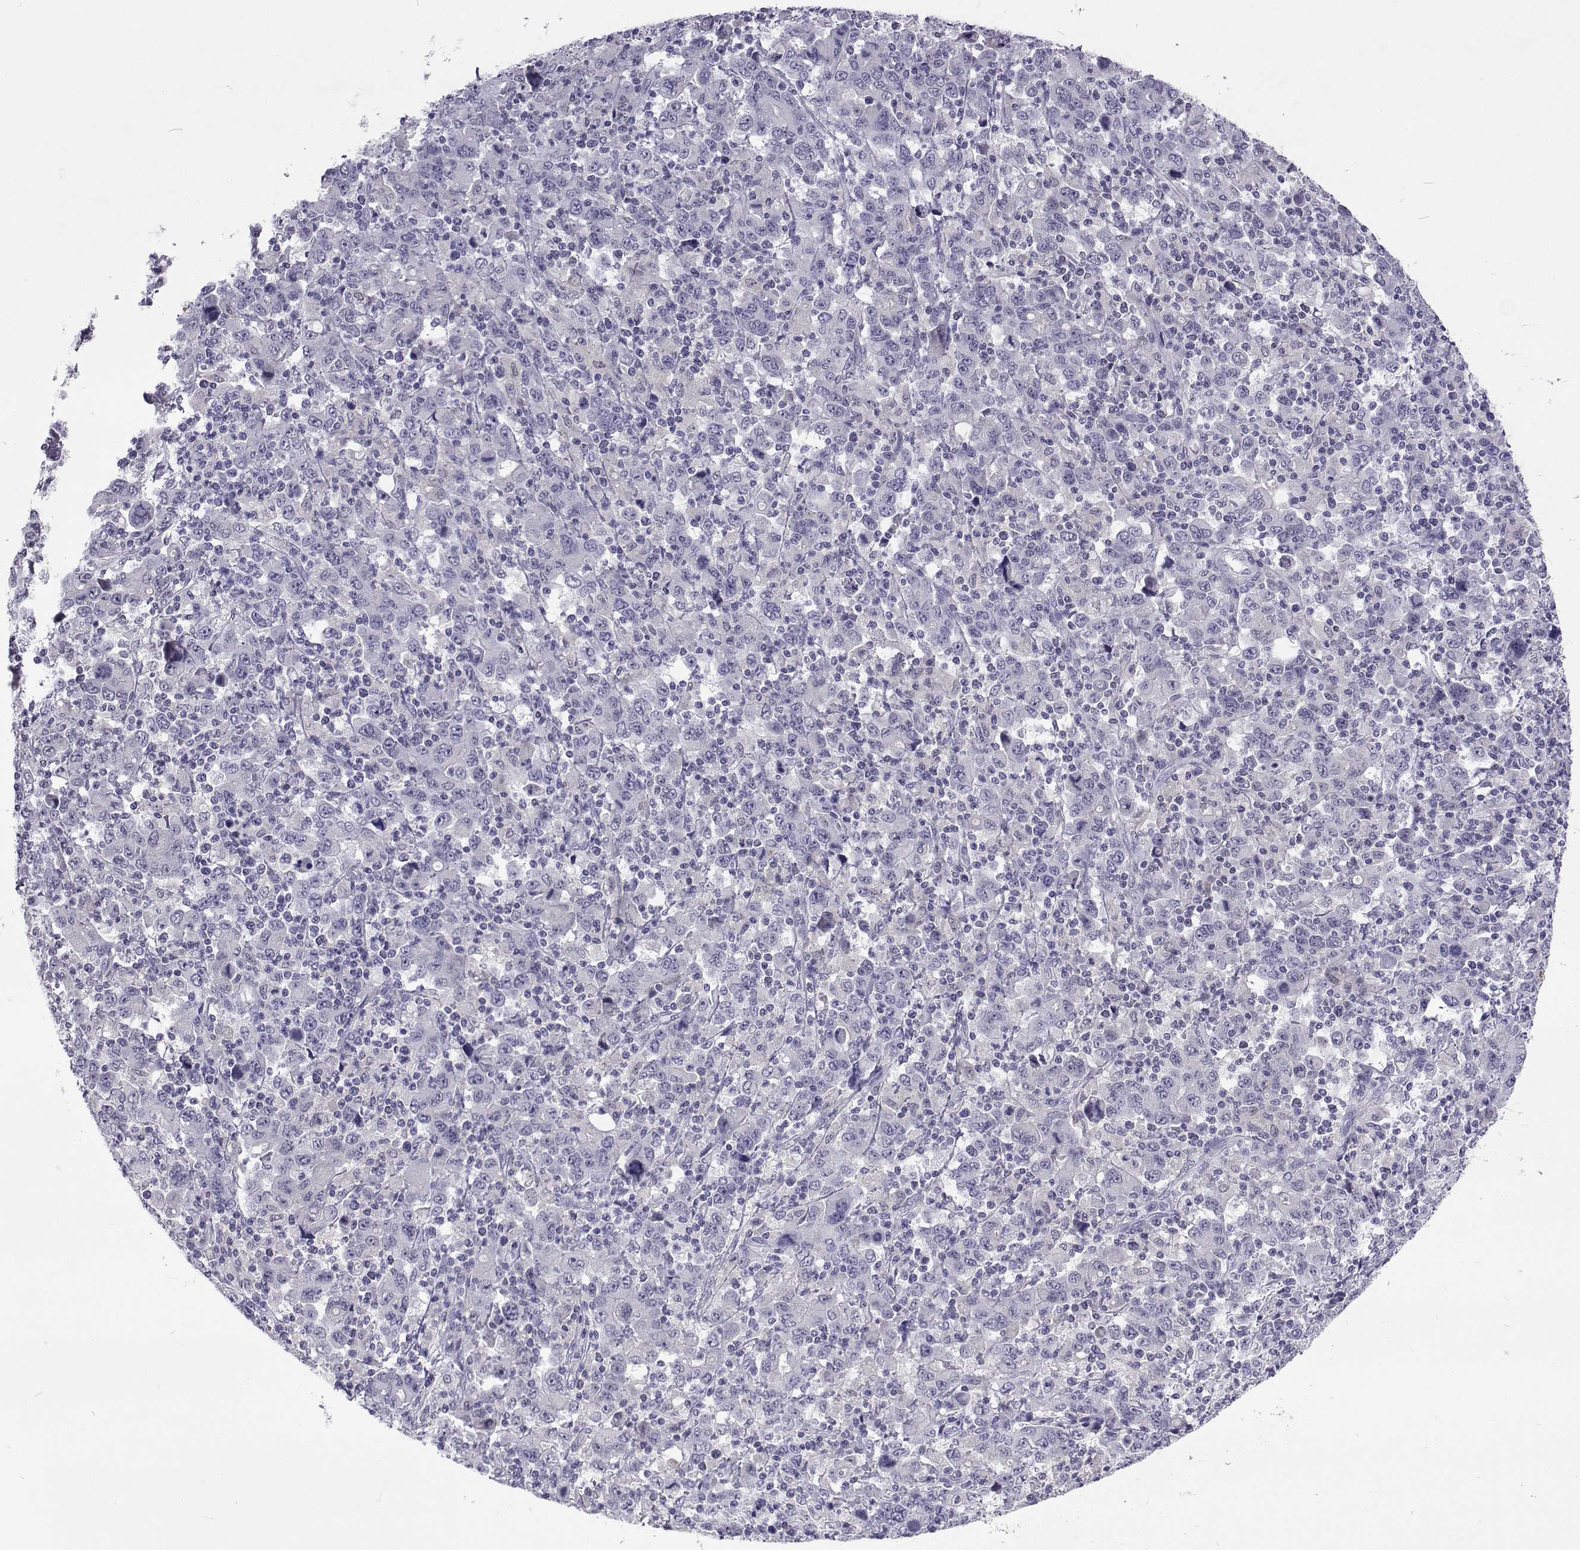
{"staining": {"intensity": "negative", "quantity": "none", "location": "none"}, "tissue": "stomach cancer", "cell_type": "Tumor cells", "image_type": "cancer", "snomed": [{"axis": "morphology", "description": "Adenocarcinoma, NOS"}, {"axis": "topography", "description": "Stomach, upper"}], "caption": "IHC image of neoplastic tissue: human adenocarcinoma (stomach) stained with DAB reveals no significant protein expression in tumor cells. Nuclei are stained in blue.", "gene": "GALM", "patient": {"sex": "male", "age": 69}}